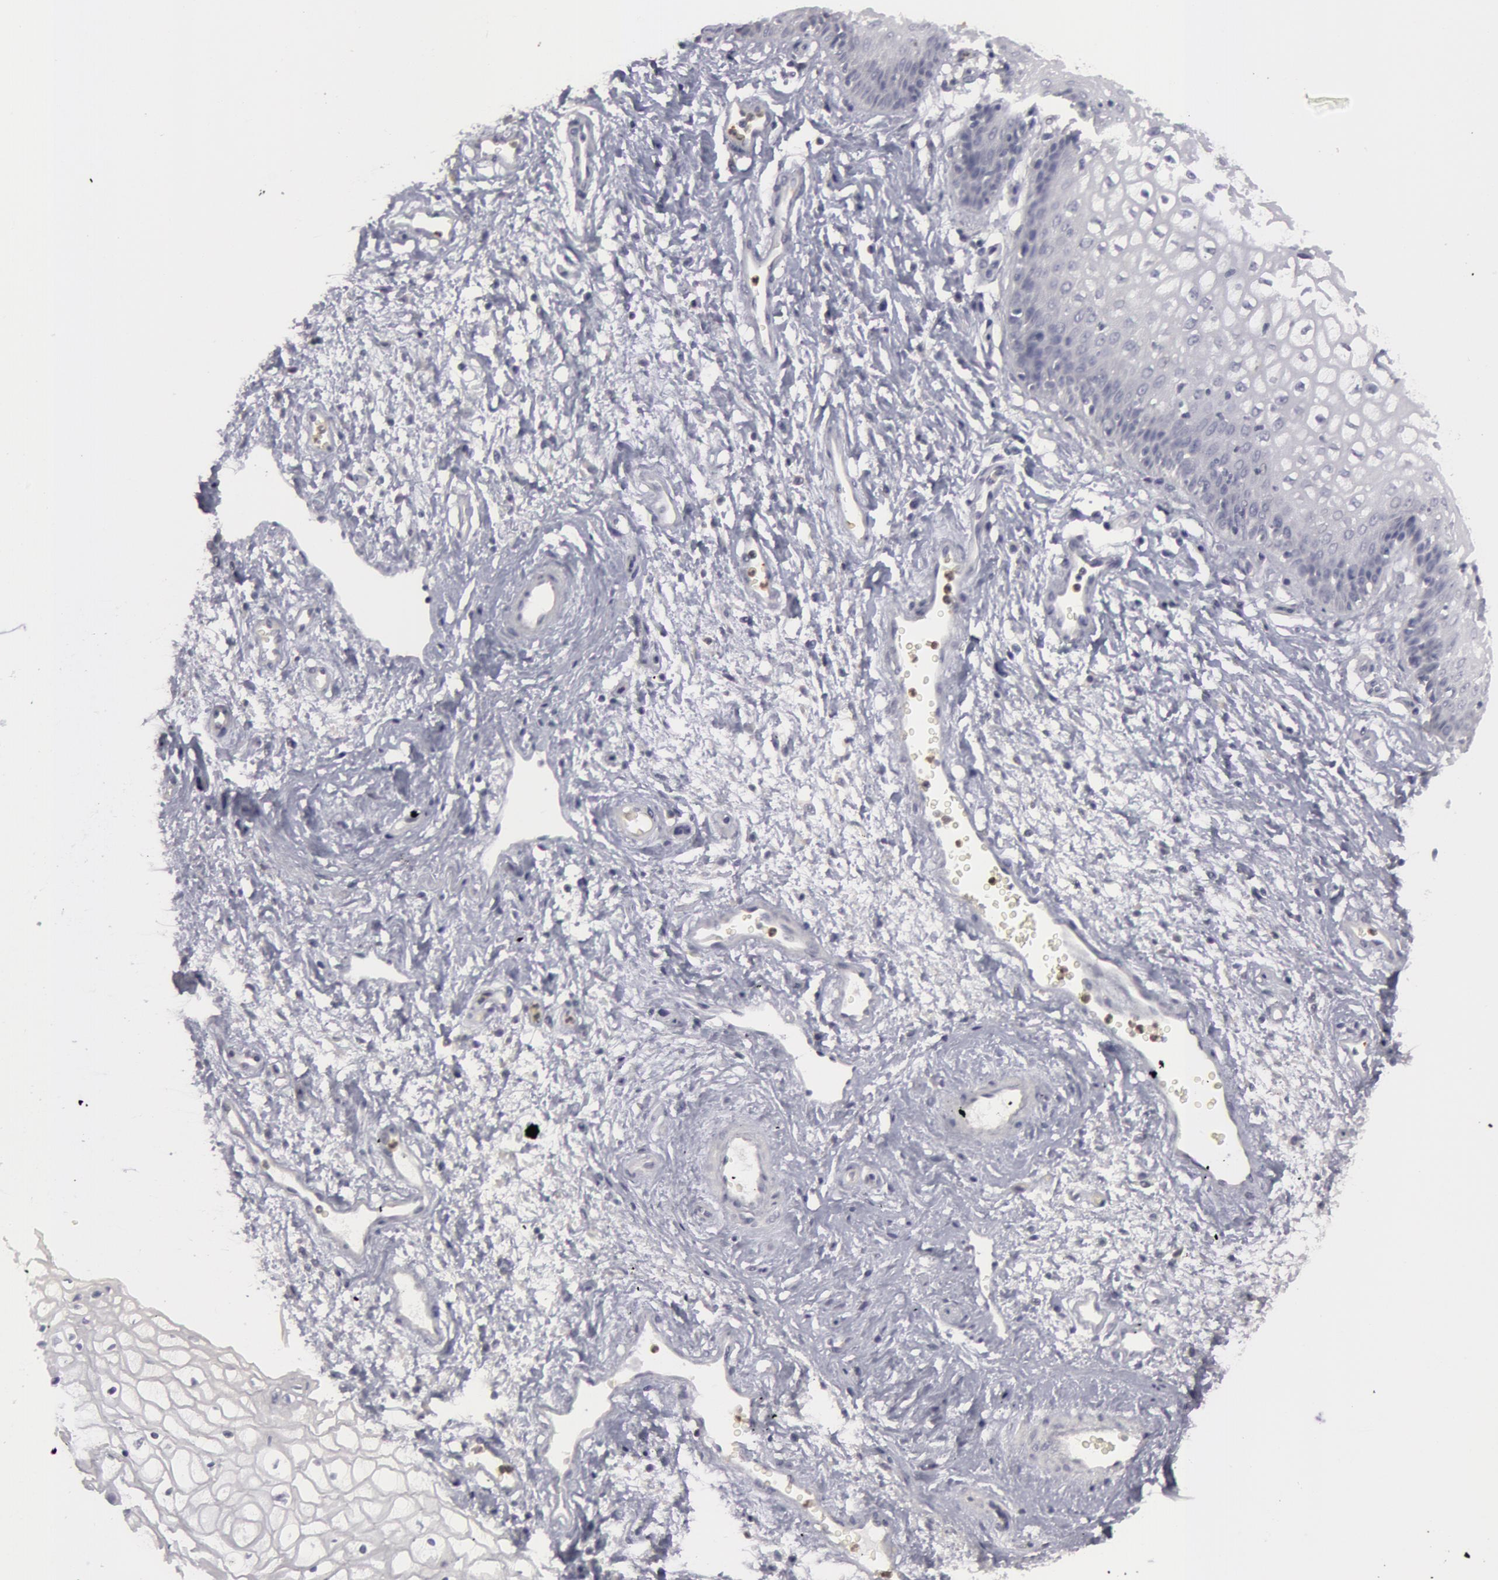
{"staining": {"intensity": "negative", "quantity": "none", "location": "none"}, "tissue": "vagina", "cell_type": "Squamous epithelial cells", "image_type": "normal", "snomed": [{"axis": "morphology", "description": "Normal tissue, NOS"}, {"axis": "topography", "description": "Vagina"}], "caption": "An immunohistochemistry photomicrograph of normal vagina is shown. There is no staining in squamous epithelial cells of vagina. Nuclei are stained in blue.", "gene": "CAT", "patient": {"sex": "female", "age": 34}}